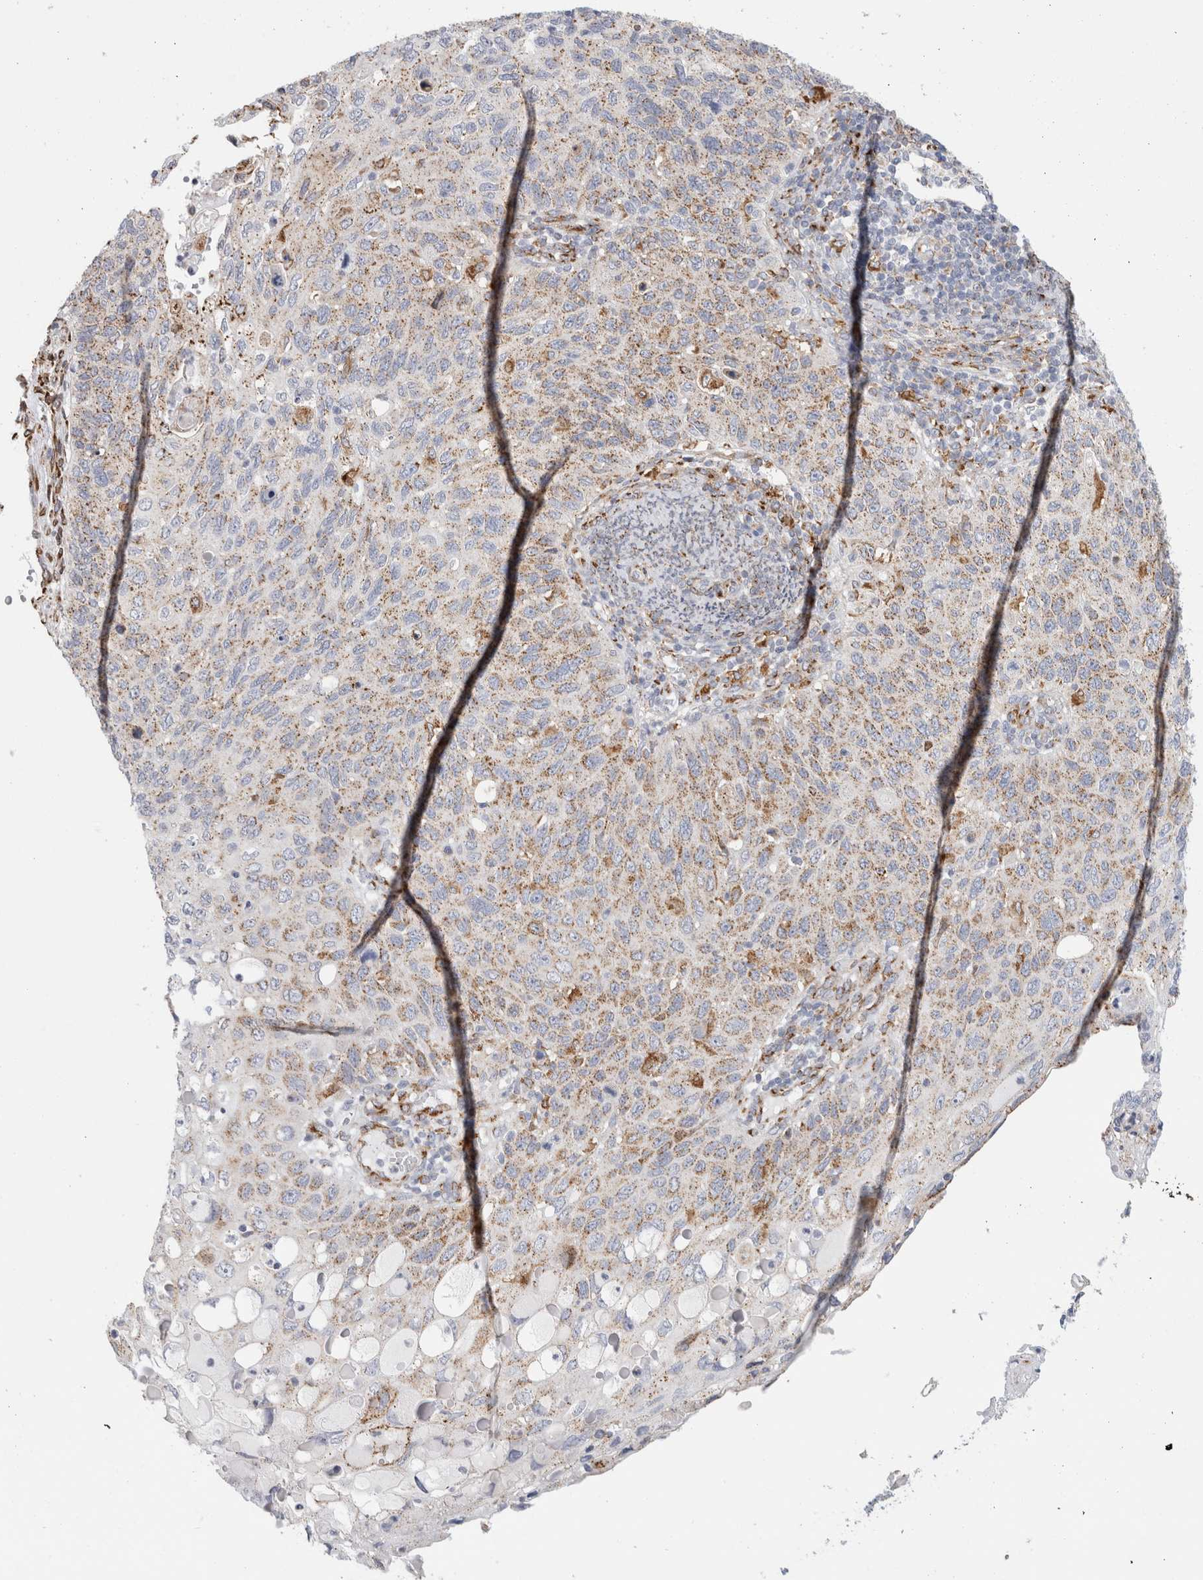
{"staining": {"intensity": "weak", "quantity": ">75%", "location": "cytoplasmic/membranous"}, "tissue": "cervical cancer", "cell_type": "Tumor cells", "image_type": "cancer", "snomed": [{"axis": "morphology", "description": "Squamous cell carcinoma, NOS"}, {"axis": "topography", "description": "Cervix"}], "caption": "DAB immunohistochemical staining of cervical squamous cell carcinoma shows weak cytoplasmic/membranous protein positivity in approximately >75% of tumor cells.", "gene": "MCFD2", "patient": {"sex": "female", "age": 70}}